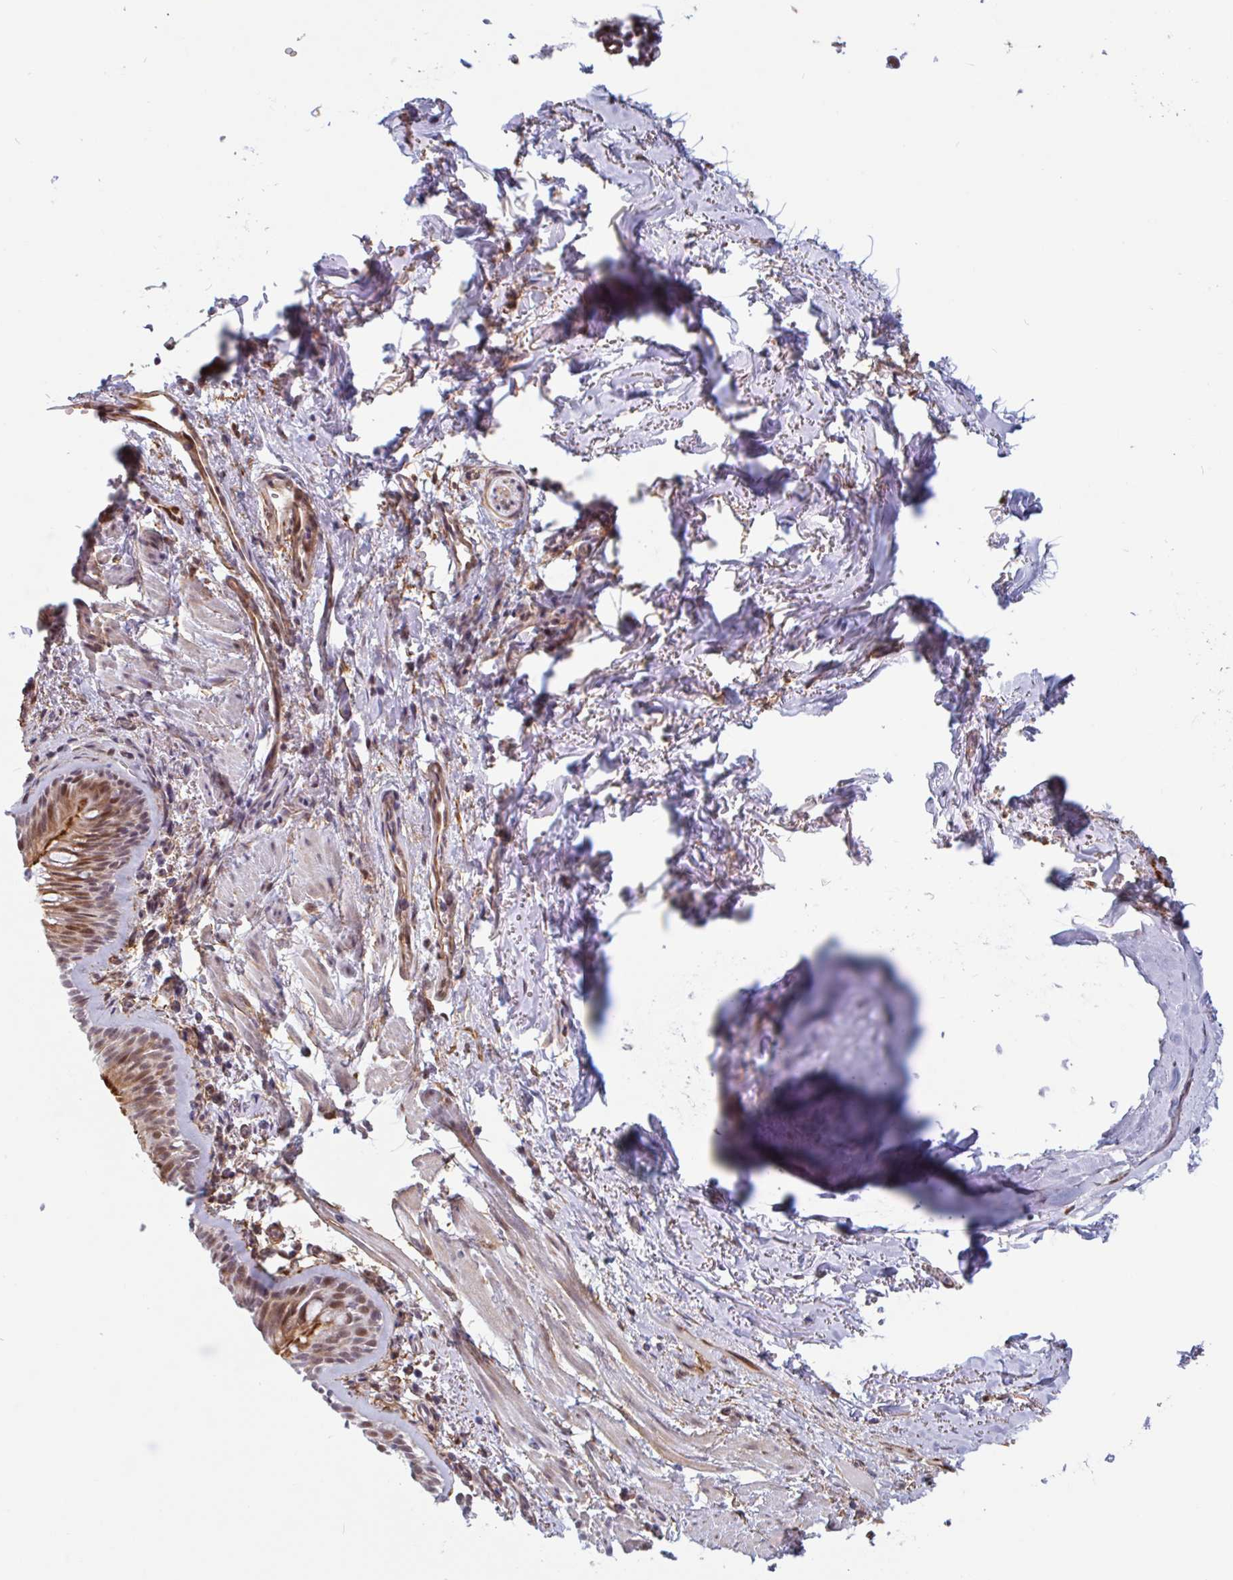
{"staining": {"intensity": "moderate", "quantity": "25%-75%", "location": "cytoplasmic/membranous,nuclear"}, "tissue": "bronchus", "cell_type": "Respiratory epithelial cells", "image_type": "normal", "snomed": [{"axis": "morphology", "description": "Normal tissue, NOS"}, {"axis": "topography", "description": "Cartilage tissue"}, {"axis": "topography", "description": "Bronchus"}], "caption": "Protein analysis of benign bronchus shows moderate cytoplasmic/membranous,nuclear positivity in approximately 25%-75% of respiratory epithelial cells.", "gene": "TMEM119", "patient": {"sex": "male", "age": 78}}